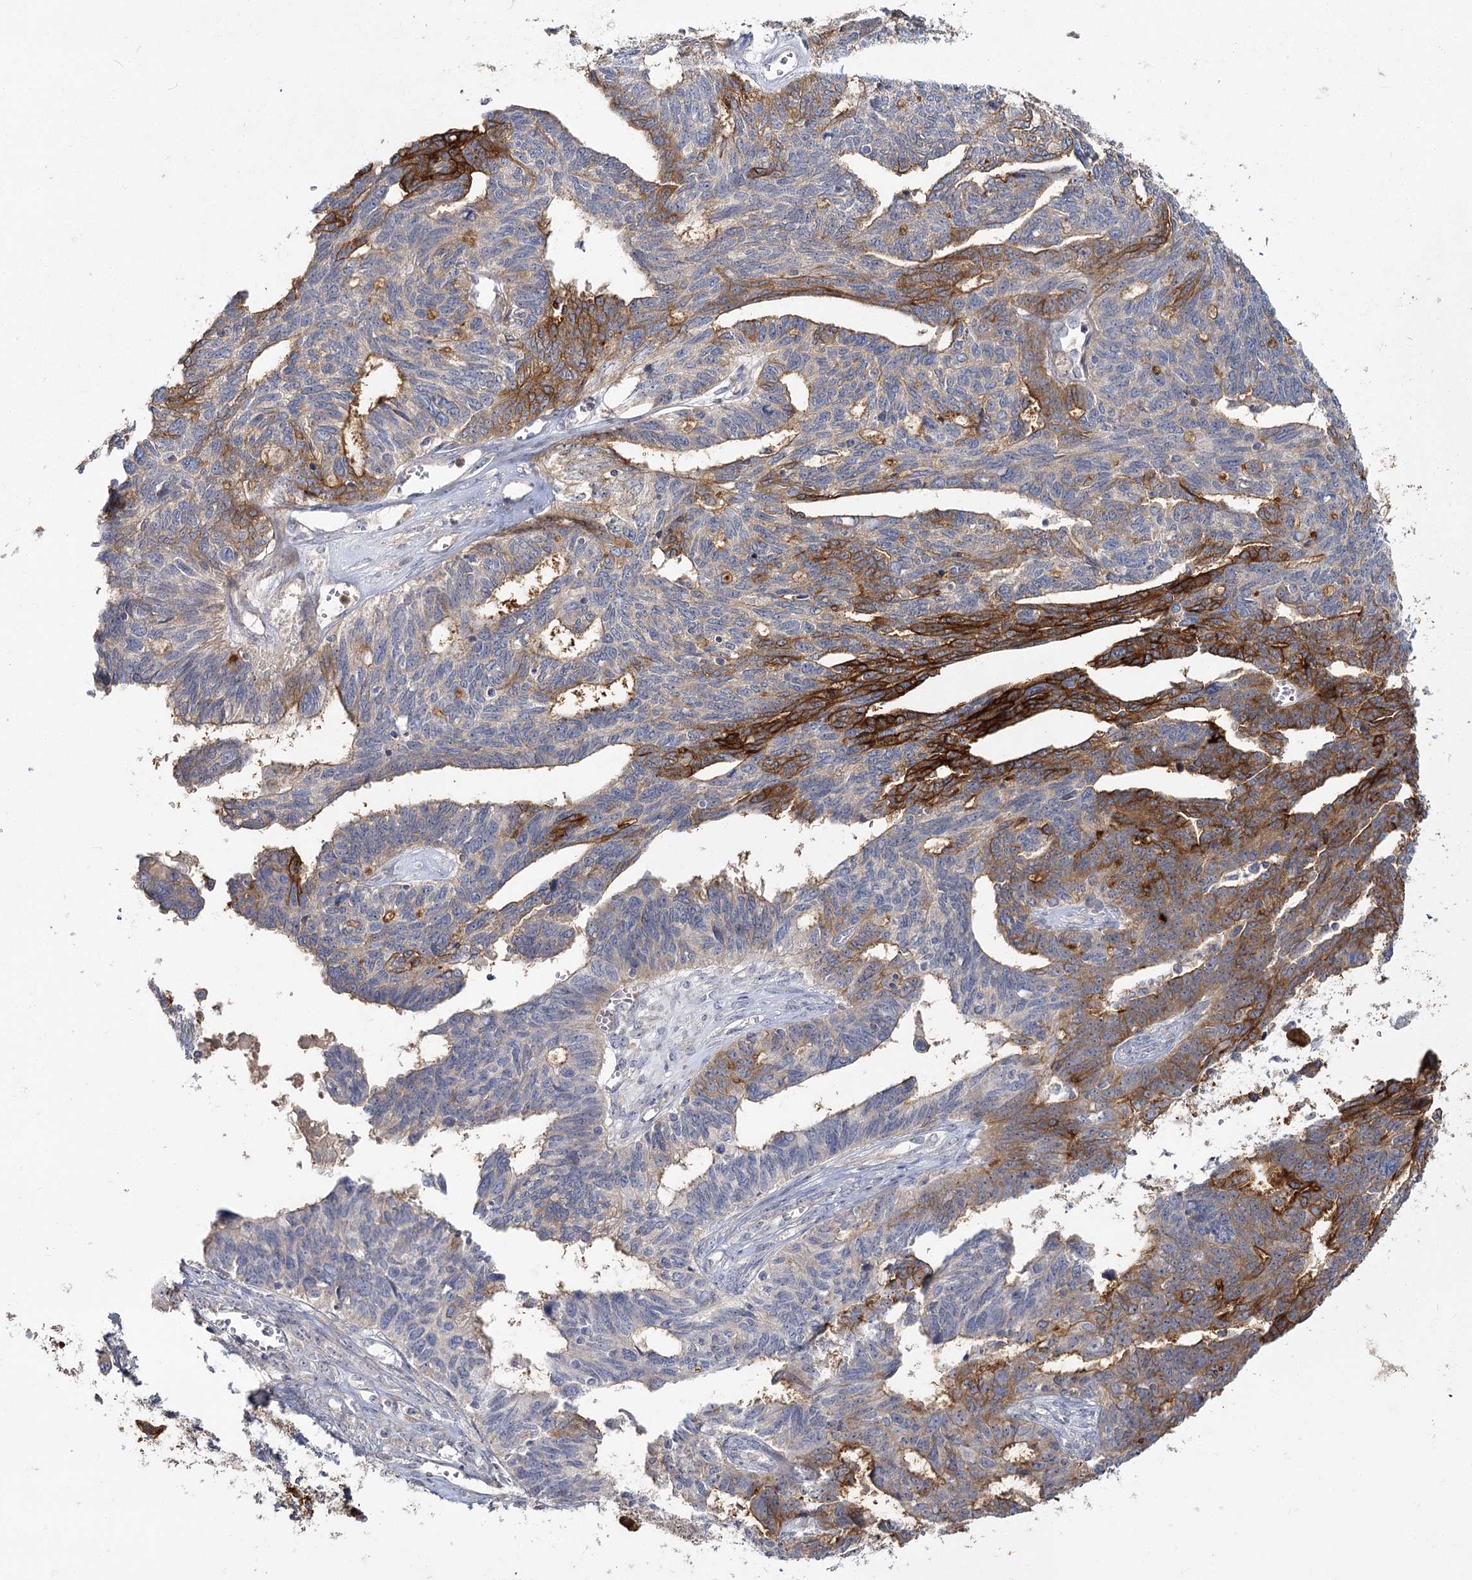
{"staining": {"intensity": "strong", "quantity": "<25%", "location": "cytoplasmic/membranous"}, "tissue": "ovarian cancer", "cell_type": "Tumor cells", "image_type": "cancer", "snomed": [{"axis": "morphology", "description": "Cystadenocarcinoma, serous, NOS"}, {"axis": "topography", "description": "Ovary"}], "caption": "This photomicrograph shows immunohistochemistry (IHC) staining of human ovarian cancer, with medium strong cytoplasmic/membranous staining in about <25% of tumor cells.", "gene": "ANGPTL5", "patient": {"sex": "female", "age": 79}}